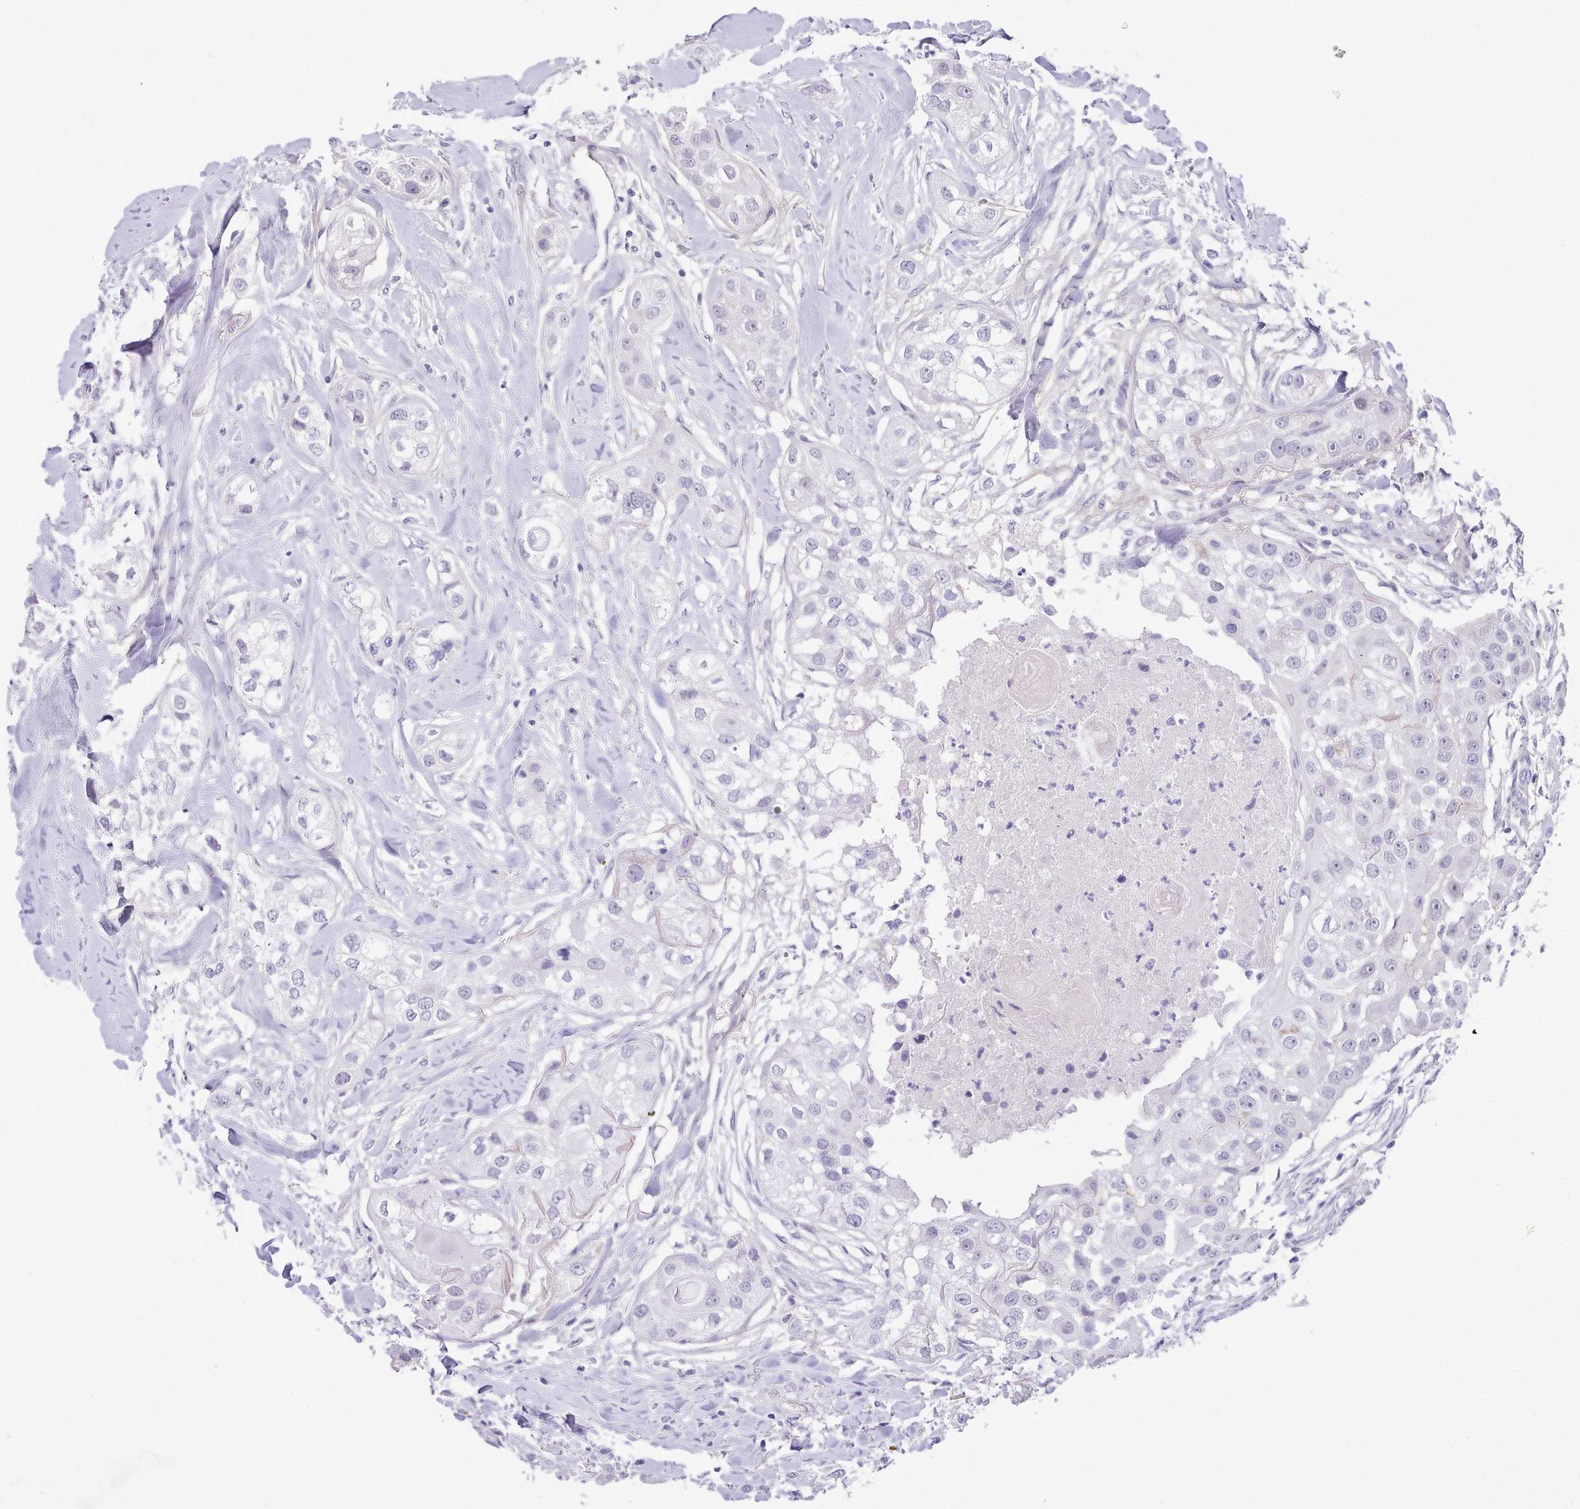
{"staining": {"intensity": "negative", "quantity": "none", "location": "none"}, "tissue": "head and neck cancer", "cell_type": "Tumor cells", "image_type": "cancer", "snomed": [{"axis": "morphology", "description": "Normal tissue, NOS"}, {"axis": "morphology", "description": "Squamous cell carcinoma, NOS"}, {"axis": "topography", "description": "Skeletal muscle"}, {"axis": "topography", "description": "Head-Neck"}], "caption": "This micrograph is of head and neck squamous cell carcinoma stained with IHC to label a protein in brown with the nuclei are counter-stained blue. There is no expression in tumor cells.", "gene": "LRRC37A", "patient": {"sex": "male", "age": 51}}